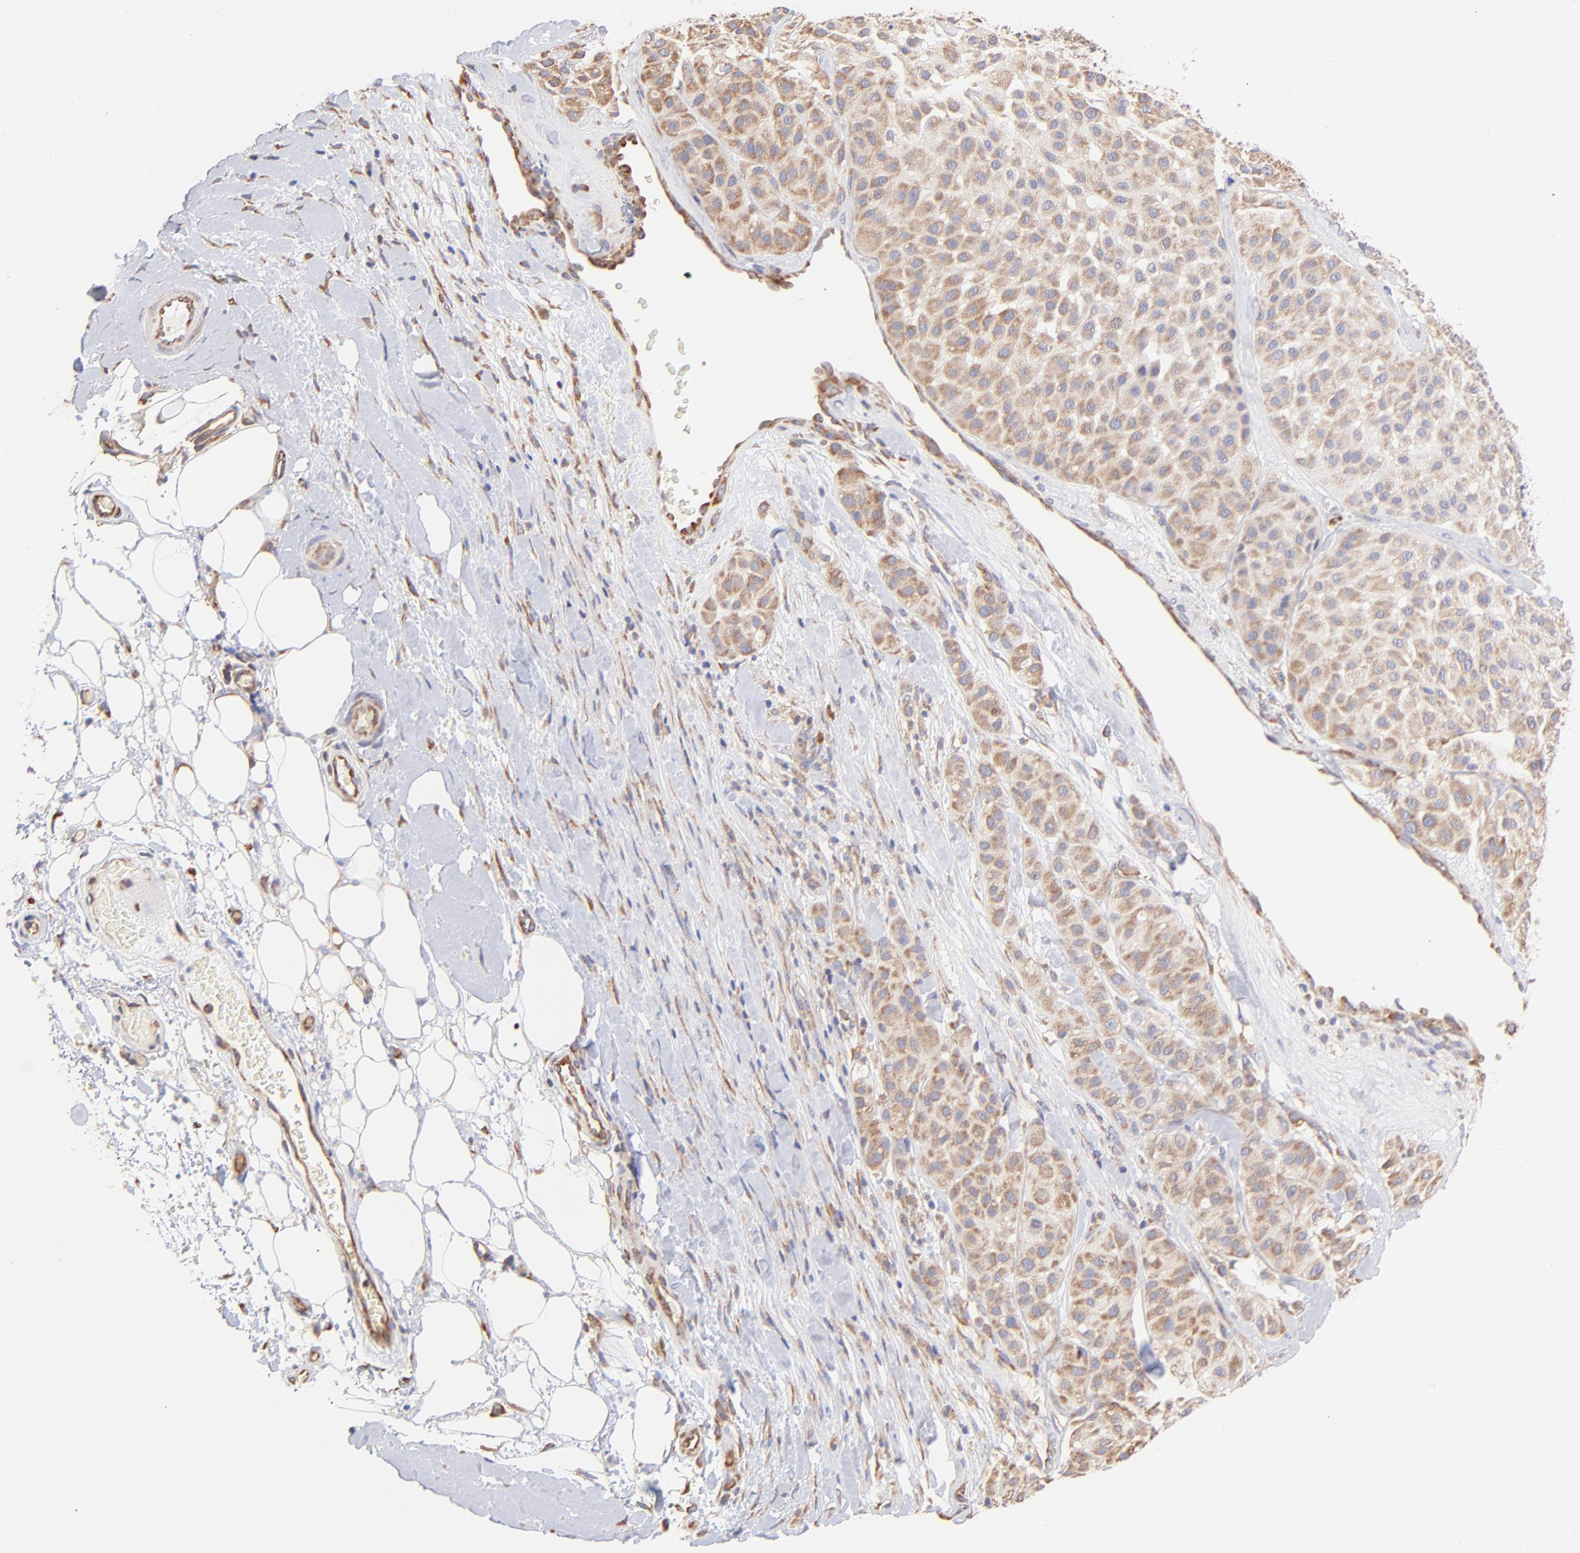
{"staining": {"intensity": "moderate", "quantity": ">75%", "location": "cytoplasmic/membranous"}, "tissue": "melanoma", "cell_type": "Tumor cells", "image_type": "cancer", "snomed": [{"axis": "morphology", "description": "Normal tissue, NOS"}, {"axis": "morphology", "description": "Malignant melanoma, Metastatic site"}, {"axis": "topography", "description": "Skin"}], "caption": "Moderate cytoplasmic/membranous protein positivity is identified in approximately >75% of tumor cells in malignant melanoma (metastatic site).", "gene": "RPL30", "patient": {"sex": "male", "age": 41}}